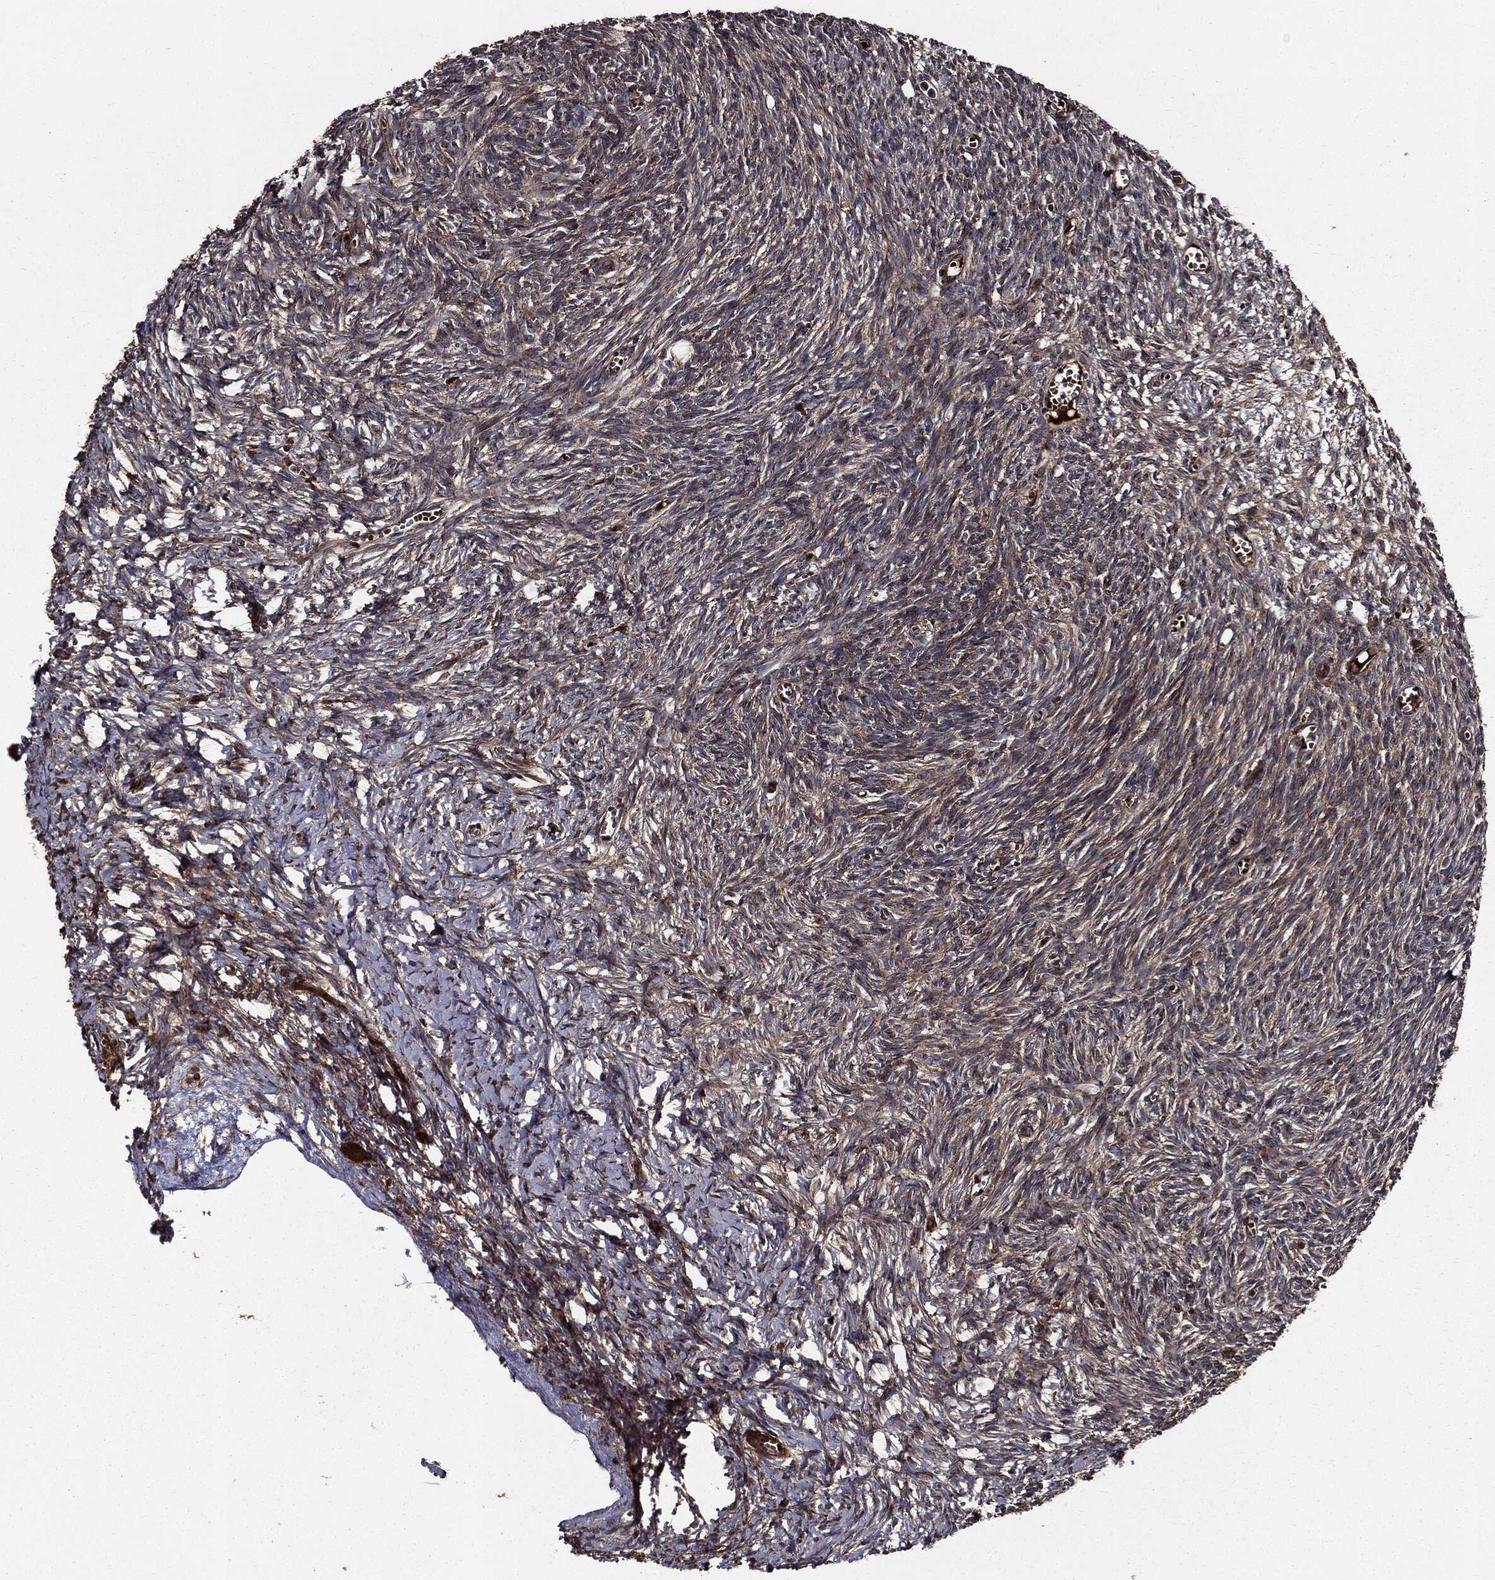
{"staining": {"intensity": "moderate", "quantity": ">75%", "location": "cytoplasmic/membranous"}, "tissue": "ovary", "cell_type": "Follicle cells", "image_type": "normal", "snomed": [{"axis": "morphology", "description": "Normal tissue, NOS"}, {"axis": "topography", "description": "Ovary"}], "caption": "A brown stain highlights moderate cytoplasmic/membranous staining of a protein in follicle cells of unremarkable human ovary.", "gene": "HTT", "patient": {"sex": "female", "age": 43}}